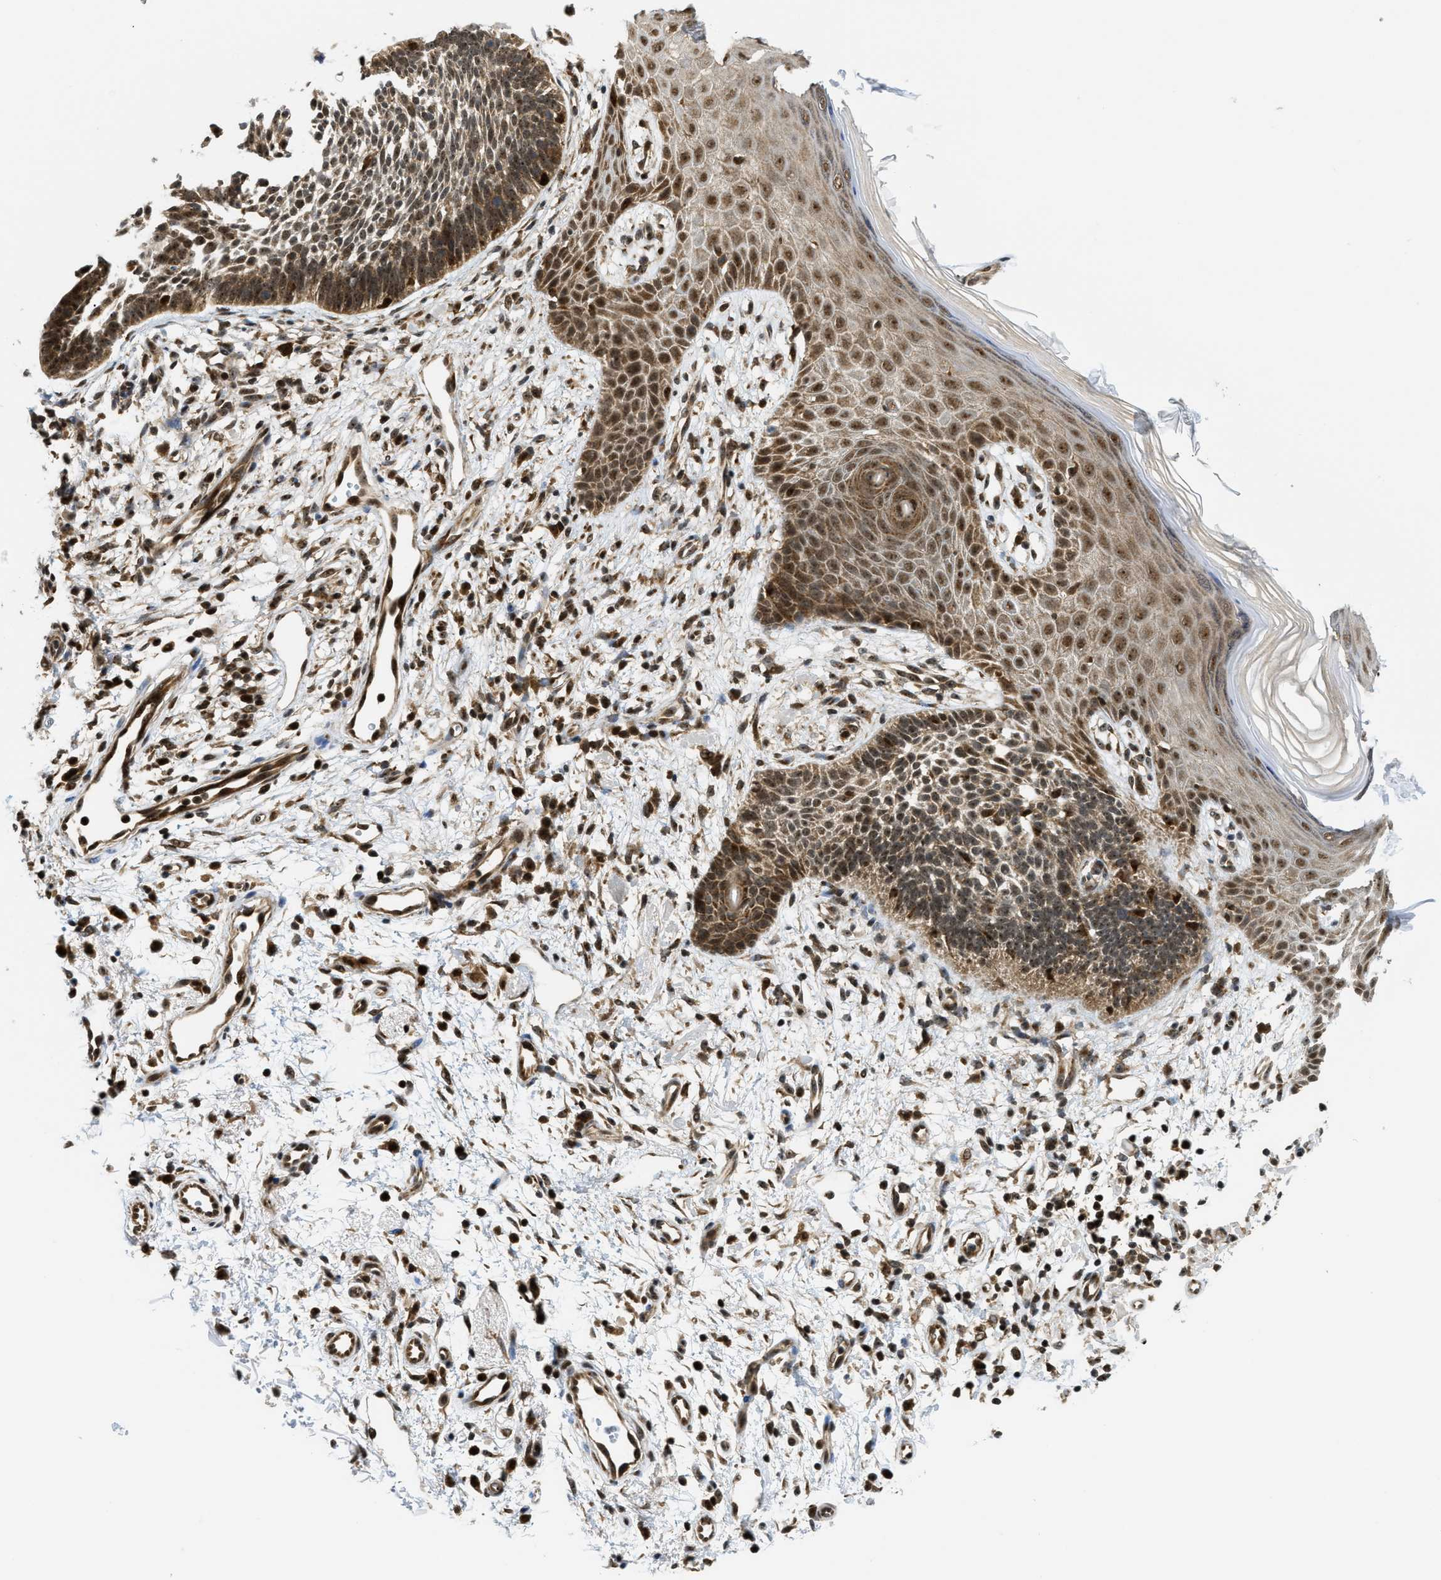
{"staining": {"intensity": "moderate", "quantity": ">75%", "location": "nuclear"}, "tissue": "skin cancer", "cell_type": "Tumor cells", "image_type": "cancer", "snomed": [{"axis": "morphology", "description": "Normal tissue, NOS"}, {"axis": "morphology", "description": "Basal cell carcinoma"}, {"axis": "topography", "description": "Skin"}], "caption": "Protein analysis of basal cell carcinoma (skin) tissue exhibits moderate nuclear positivity in about >75% of tumor cells. (Stains: DAB in brown, nuclei in blue, Microscopy: brightfield microscopy at high magnification).", "gene": "TACC1", "patient": {"sex": "female", "age": 69}}